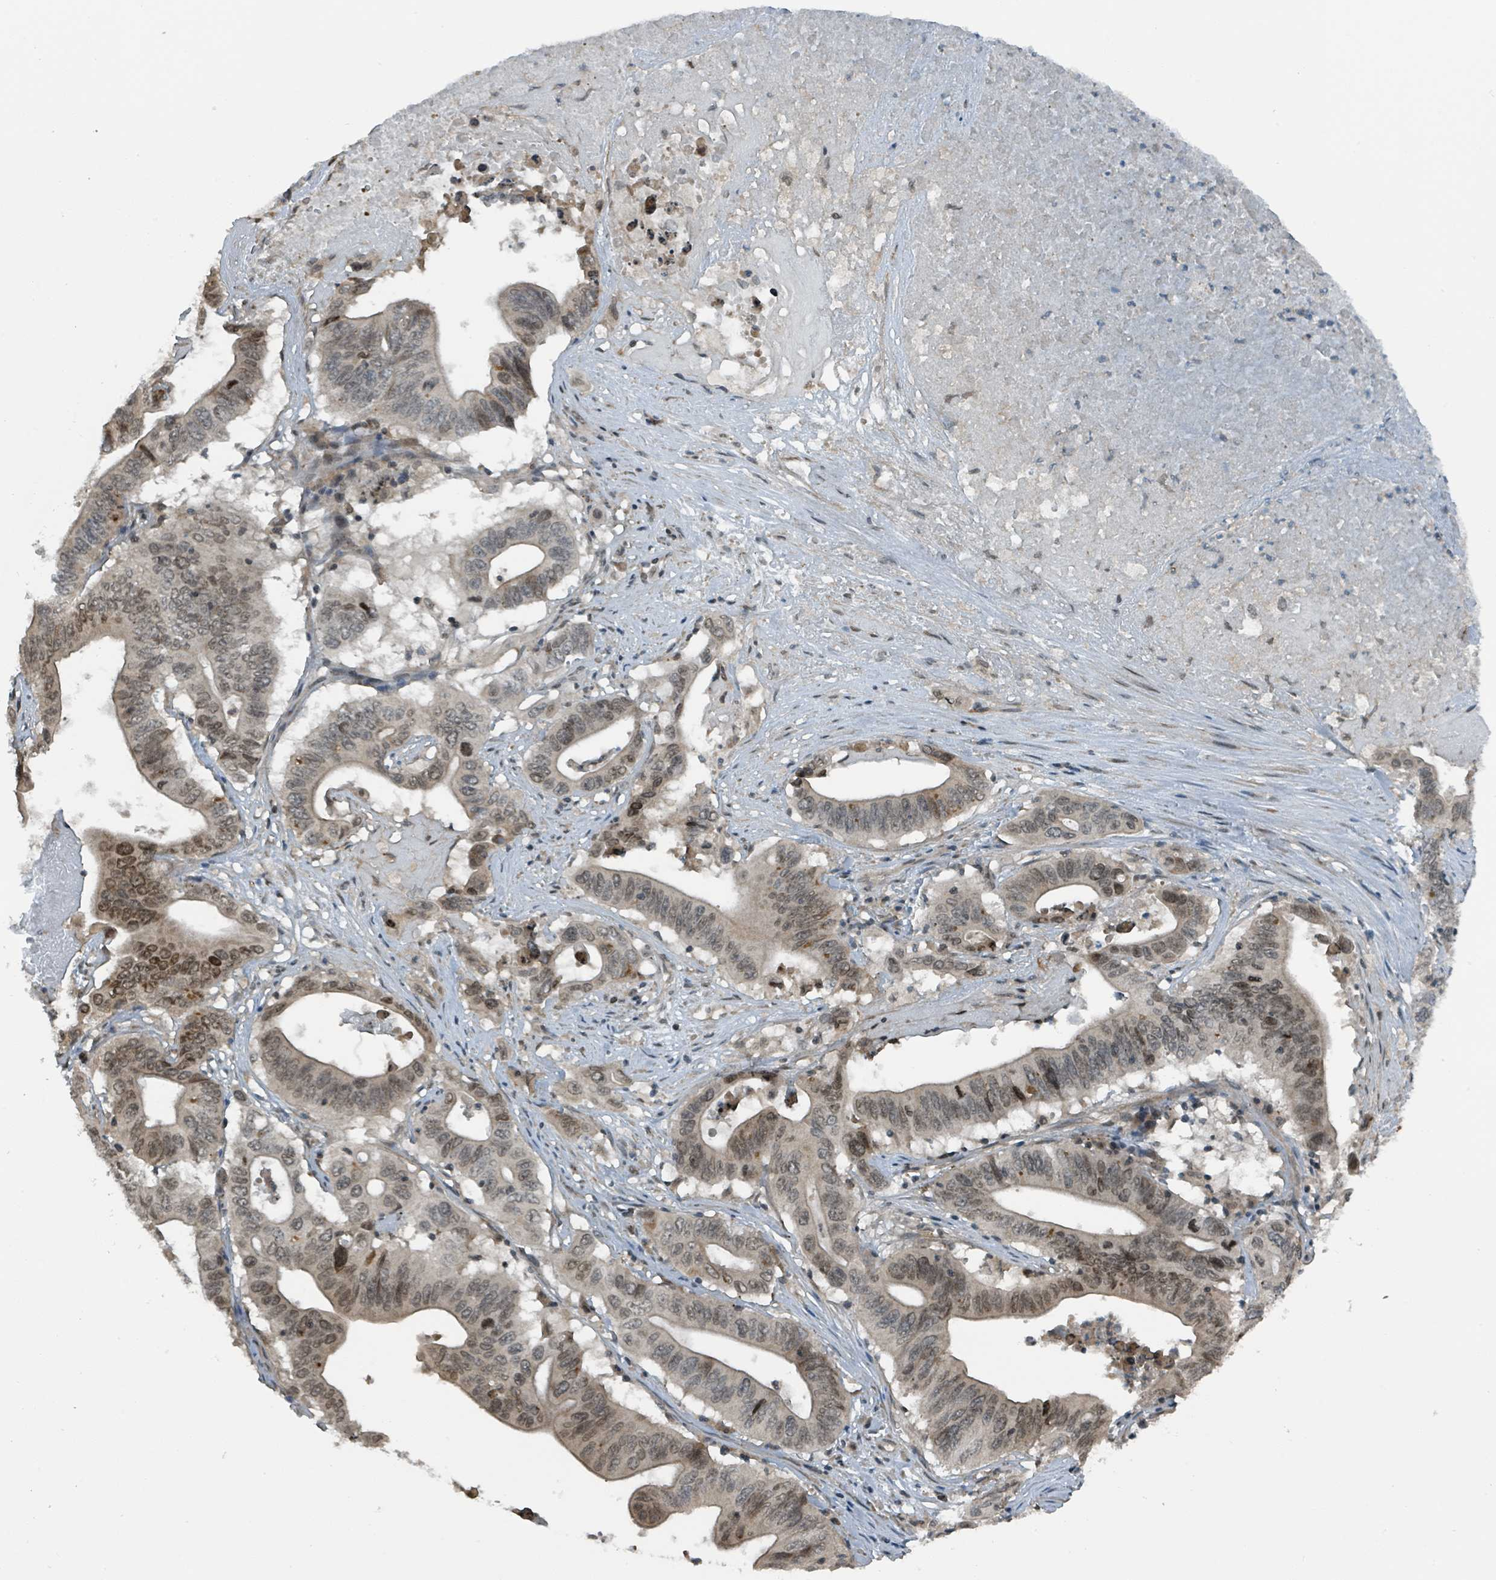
{"staining": {"intensity": "moderate", "quantity": "<25%", "location": "nuclear"}, "tissue": "lung cancer", "cell_type": "Tumor cells", "image_type": "cancer", "snomed": [{"axis": "morphology", "description": "Adenocarcinoma, NOS"}, {"axis": "topography", "description": "Lung"}], "caption": "This is a histology image of immunohistochemistry staining of lung cancer (adenocarcinoma), which shows moderate expression in the nuclear of tumor cells.", "gene": "PHIP", "patient": {"sex": "female", "age": 60}}